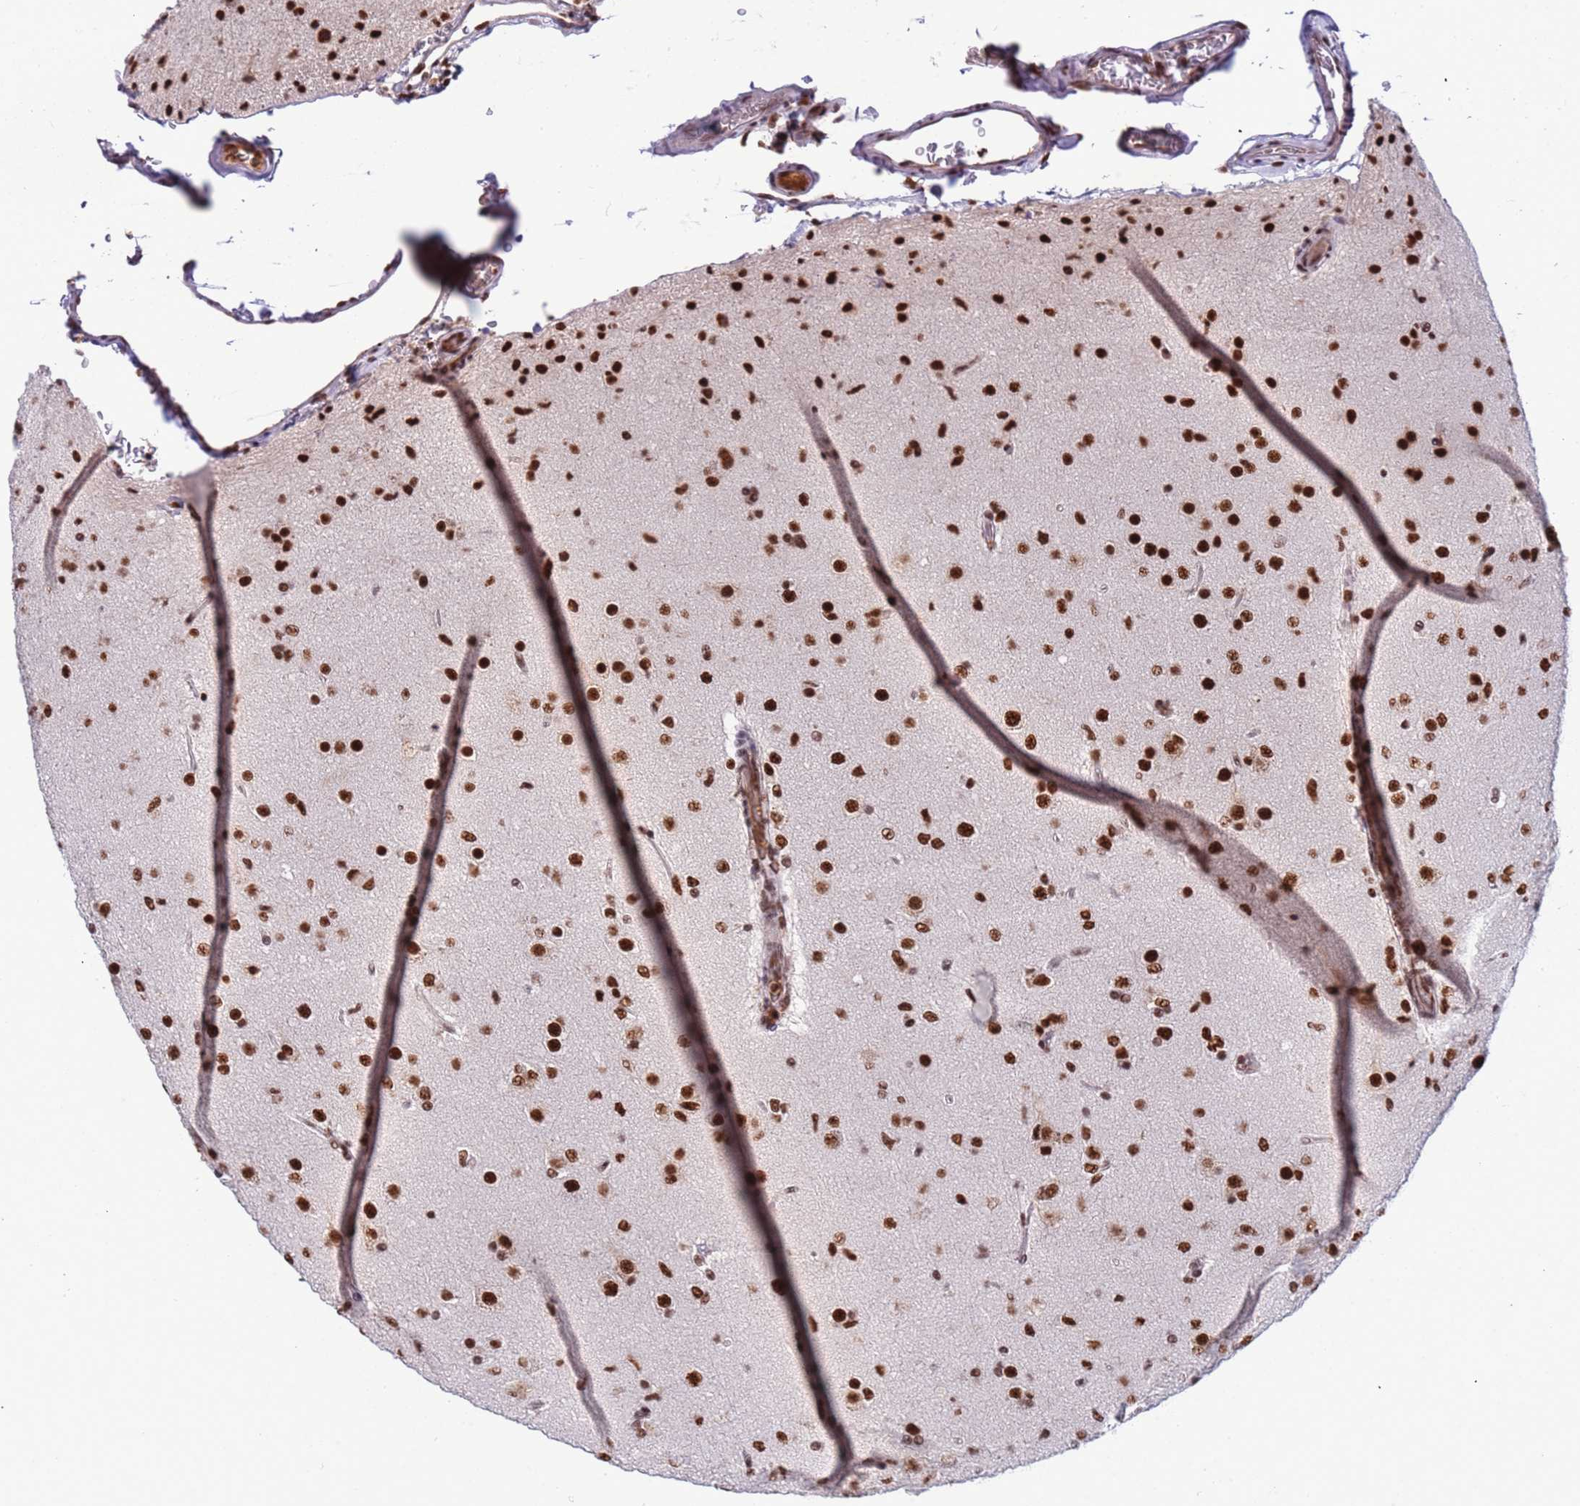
{"staining": {"intensity": "strong", "quantity": ">75%", "location": "nuclear"}, "tissue": "glioma", "cell_type": "Tumor cells", "image_type": "cancer", "snomed": [{"axis": "morphology", "description": "Glioma, malignant, Low grade"}, {"axis": "topography", "description": "Brain"}], "caption": "There is high levels of strong nuclear expression in tumor cells of malignant low-grade glioma, as demonstrated by immunohistochemical staining (brown color).", "gene": "SRRT", "patient": {"sex": "male", "age": 65}}